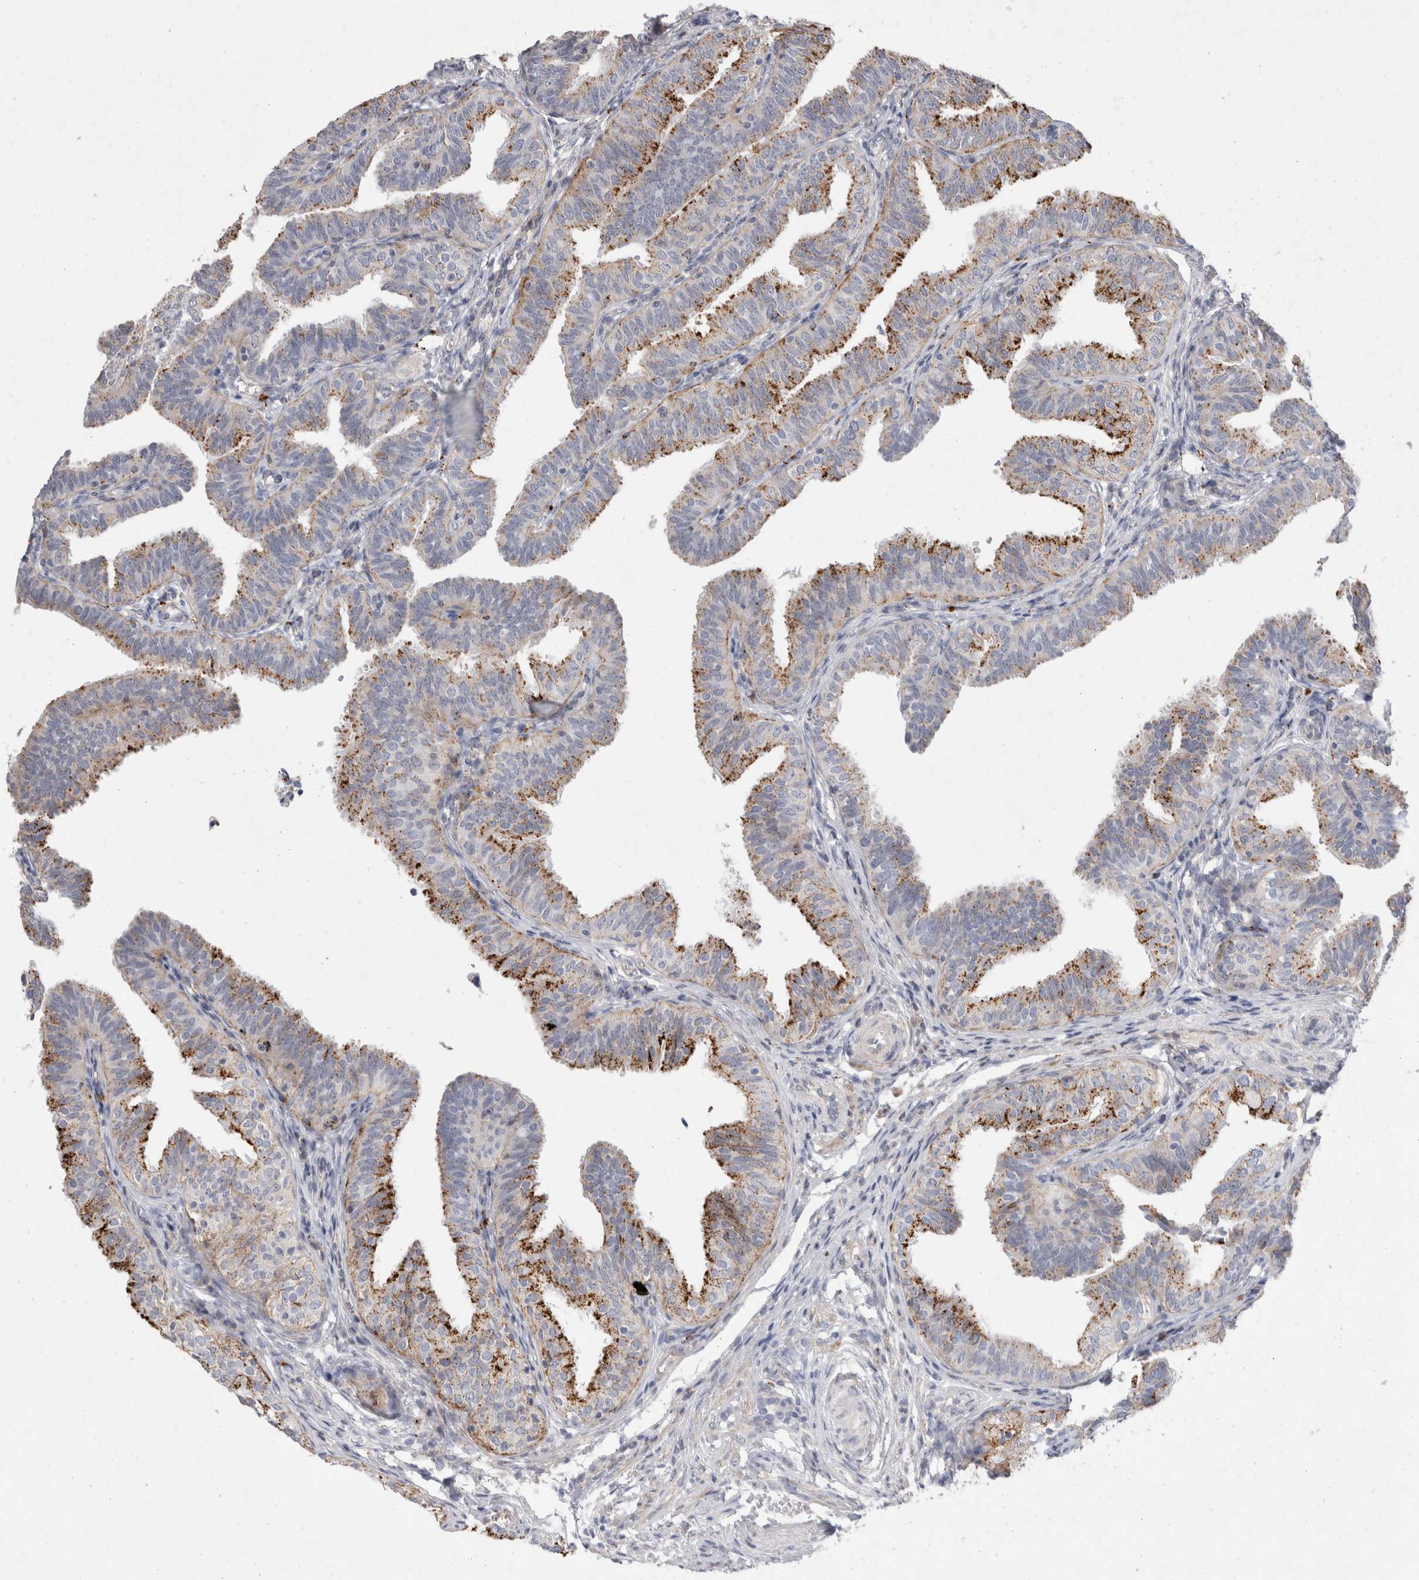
{"staining": {"intensity": "moderate", "quantity": "<25%", "location": "cytoplasmic/membranous"}, "tissue": "fallopian tube", "cell_type": "Glandular cells", "image_type": "normal", "snomed": [{"axis": "morphology", "description": "Normal tissue, NOS"}, {"axis": "topography", "description": "Fallopian tube"}], "caption": "About <25% of glandular cells in benign fallopian tube display moderate cytoplasmic/membranous protein expression as visualized by brown immunohistochemical staining.", "gene": "GAA", "patient": {"sex": "female", "age": 35}}